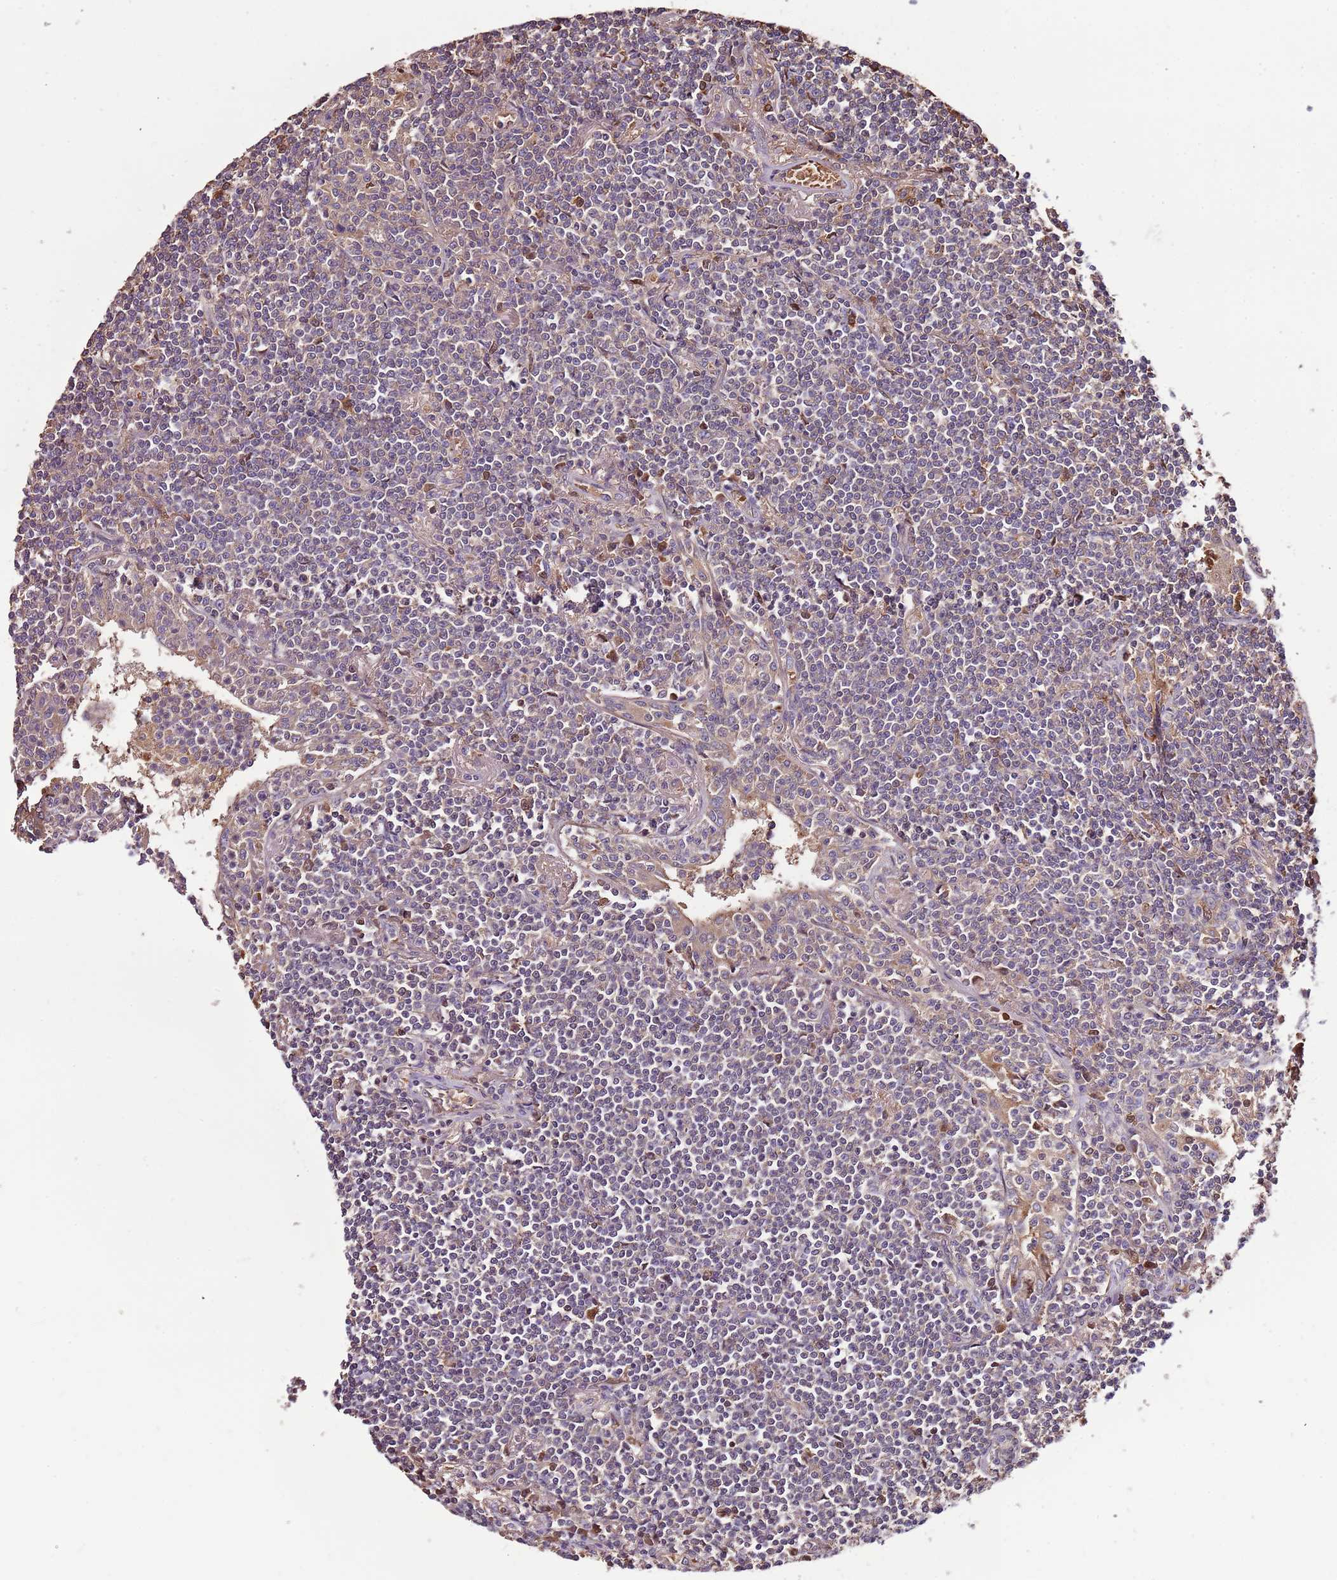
{"staining": {"intensity": "weak", "quantity": "<25%", "location": "cytoplasmic/membranous"}, "tissue": "lymphoma", "cell_type": "Tumor cells", "image_type": "cancer", "snomed": [{"axis": "morphology", "description": "Malignant lymphoma, non-Hodgkin's type, Low grade"}, {"axis": "topography", "description": "Lung"}], "caption": "Immunohistochemistry micrograph of low-grade malignant lymphoma, non-Hodgkin's type stained for a protein (brown), which demonstrates no expression in tumor cells. (Immunohistochemistry (ihc), brightfield microscopy, high magnification).", "gene": "DENR", "patient": {"sex": "female", "age": 71}}